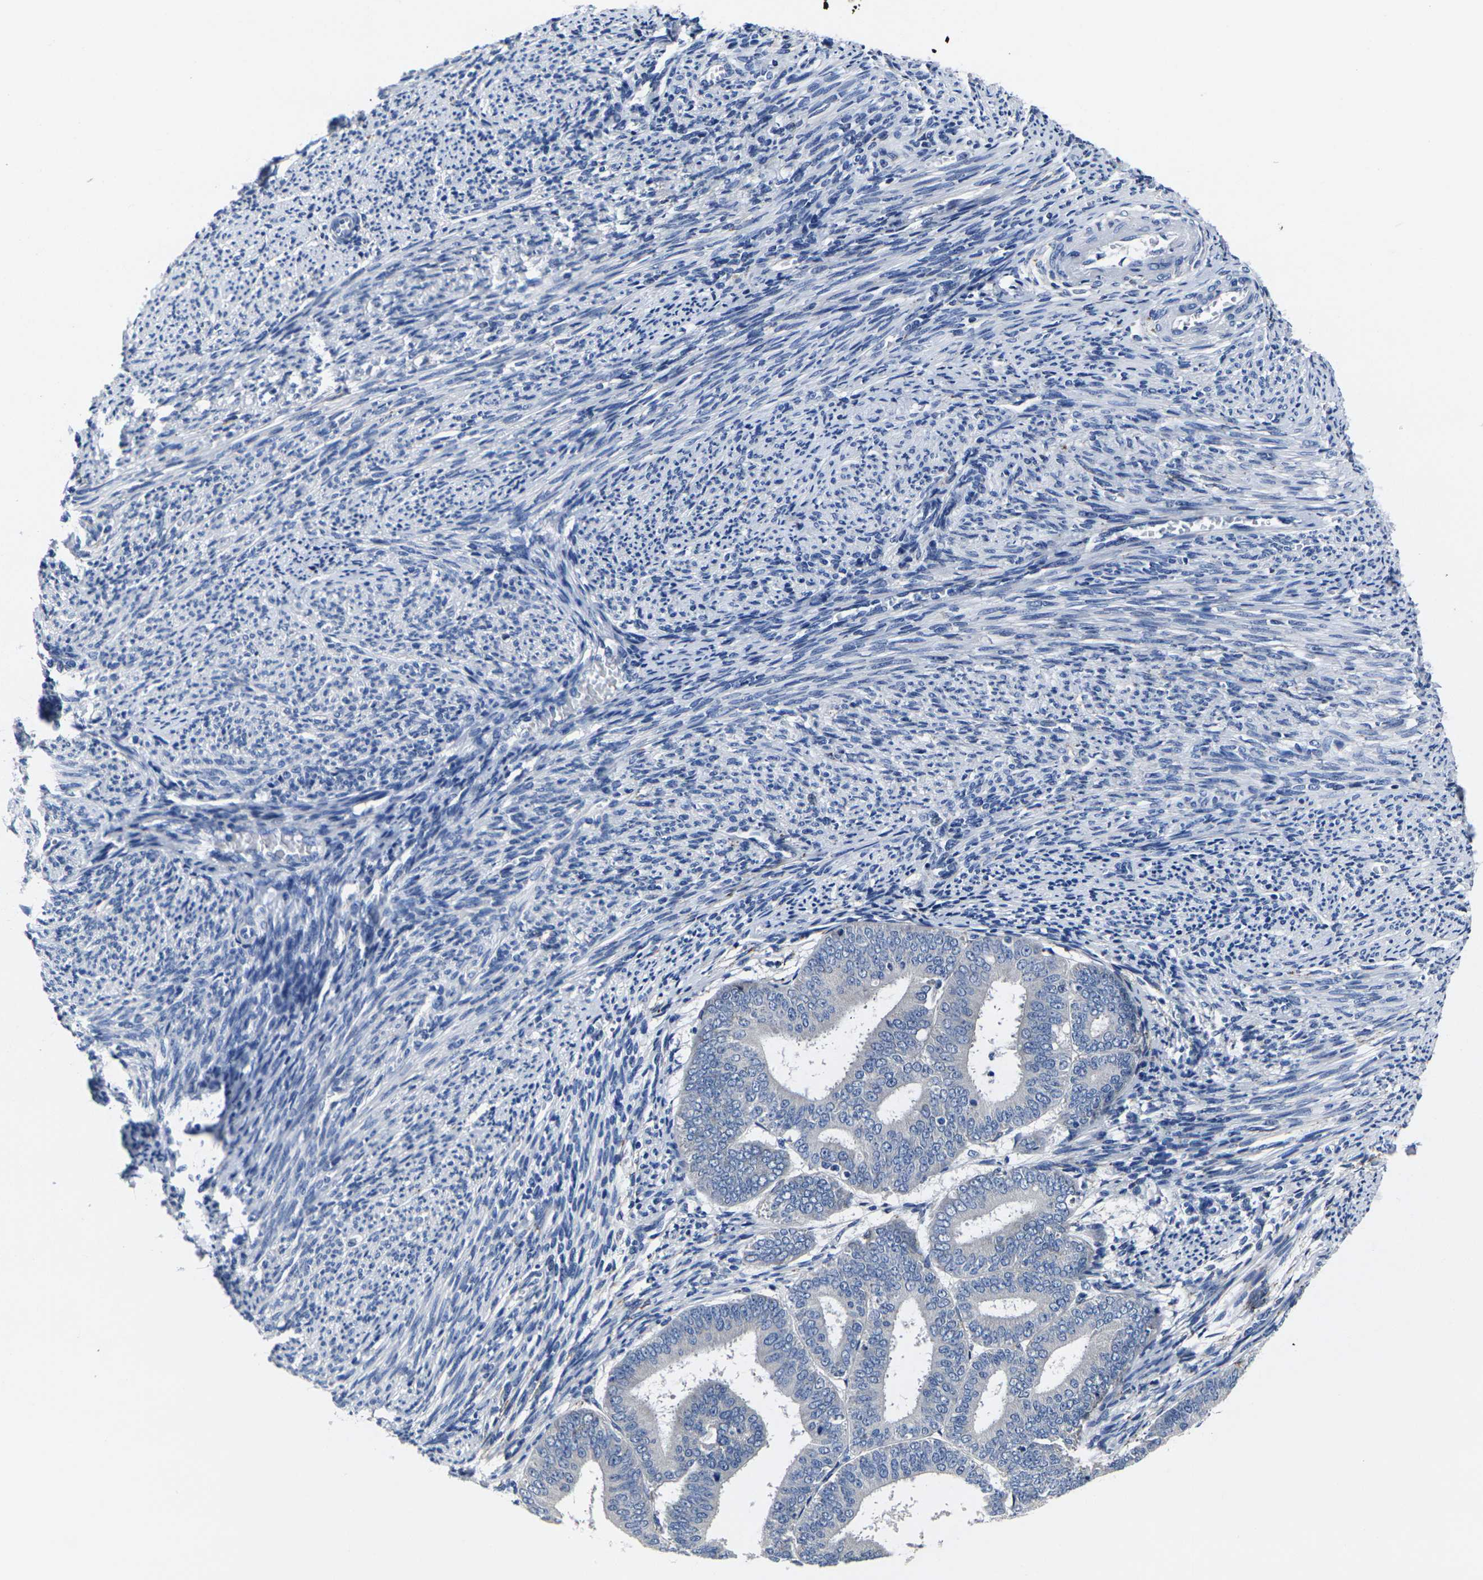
{"staining": {"intensity": "negative", "quantity": "none", "location": "none"}, "tissue": "endometrial cancer", "cell_type": "Tumor cells", "image_type": "cancer", "snomed": [{"axis": "morphology", "description": "Adenocarcinoma, NOS"}, {"axis": "topography", "description": "Endometrium"}], "caption": "Immunohistochemistry (IHC) photomicrograph of human adenocarcinoma (endometrial) stained for a protein (brown), which displays no positivity in tumor cells.", "gene": "CYP2C8", "patient": {"sex": "female", "age": 63}}